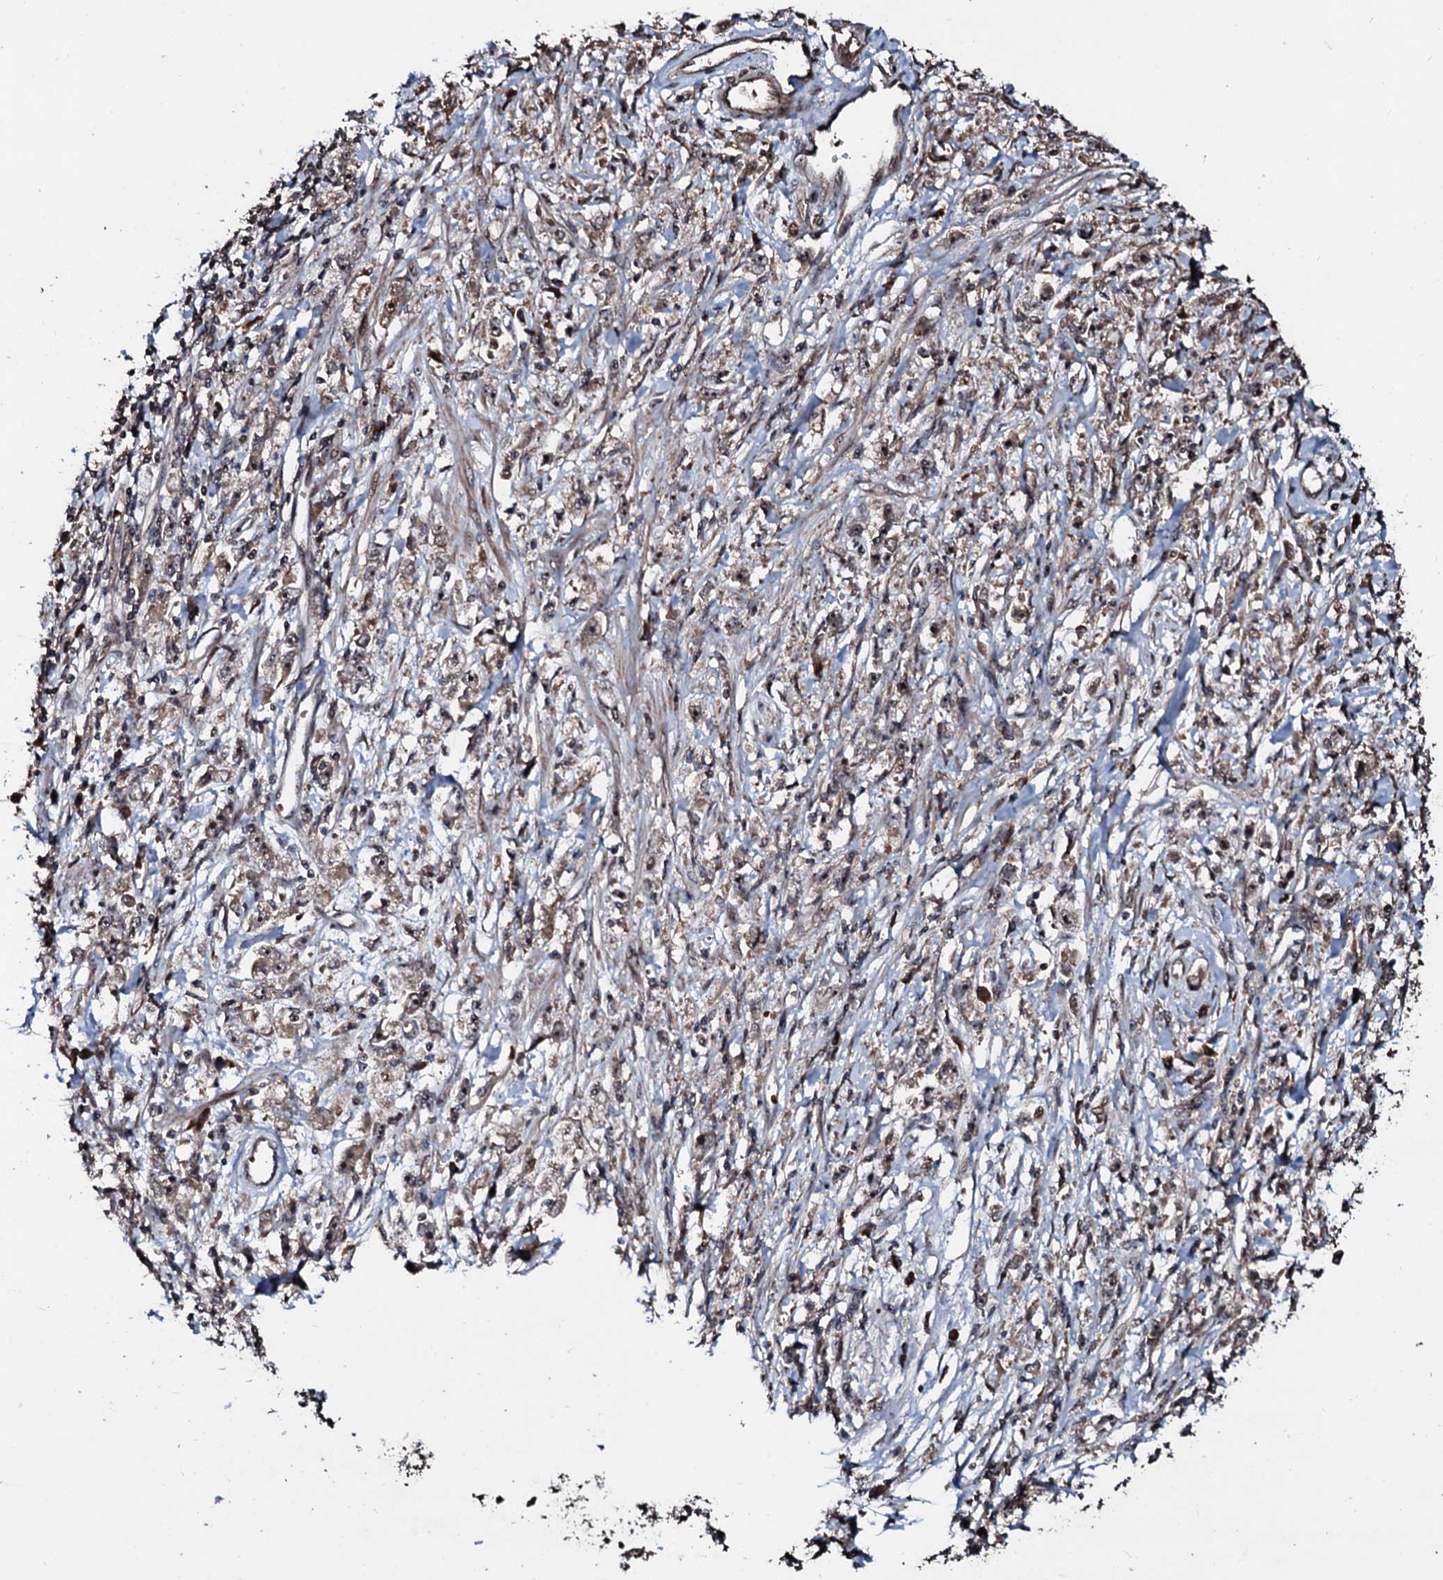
{"staining": {"intensity": "weak", "quantity": "<25%", "location": "cytoplasmic/membranous,nuclear"}, "tissue": "stomach cancer", "cell_type": "Tumor cells", "image_type": "cancer", "snomed": [{"axis": "morphology", "description": "Adenocarcinoma, NOS"}, {"axis": "topography", "description": "Stomach"}], "caption": "The IHC image has no significant positivity in tumor cells of stomach cancer (adenocarcinoma) tissue.", "gene": "SUPT7L", "patient": {"sex": "female", "age": 59}}